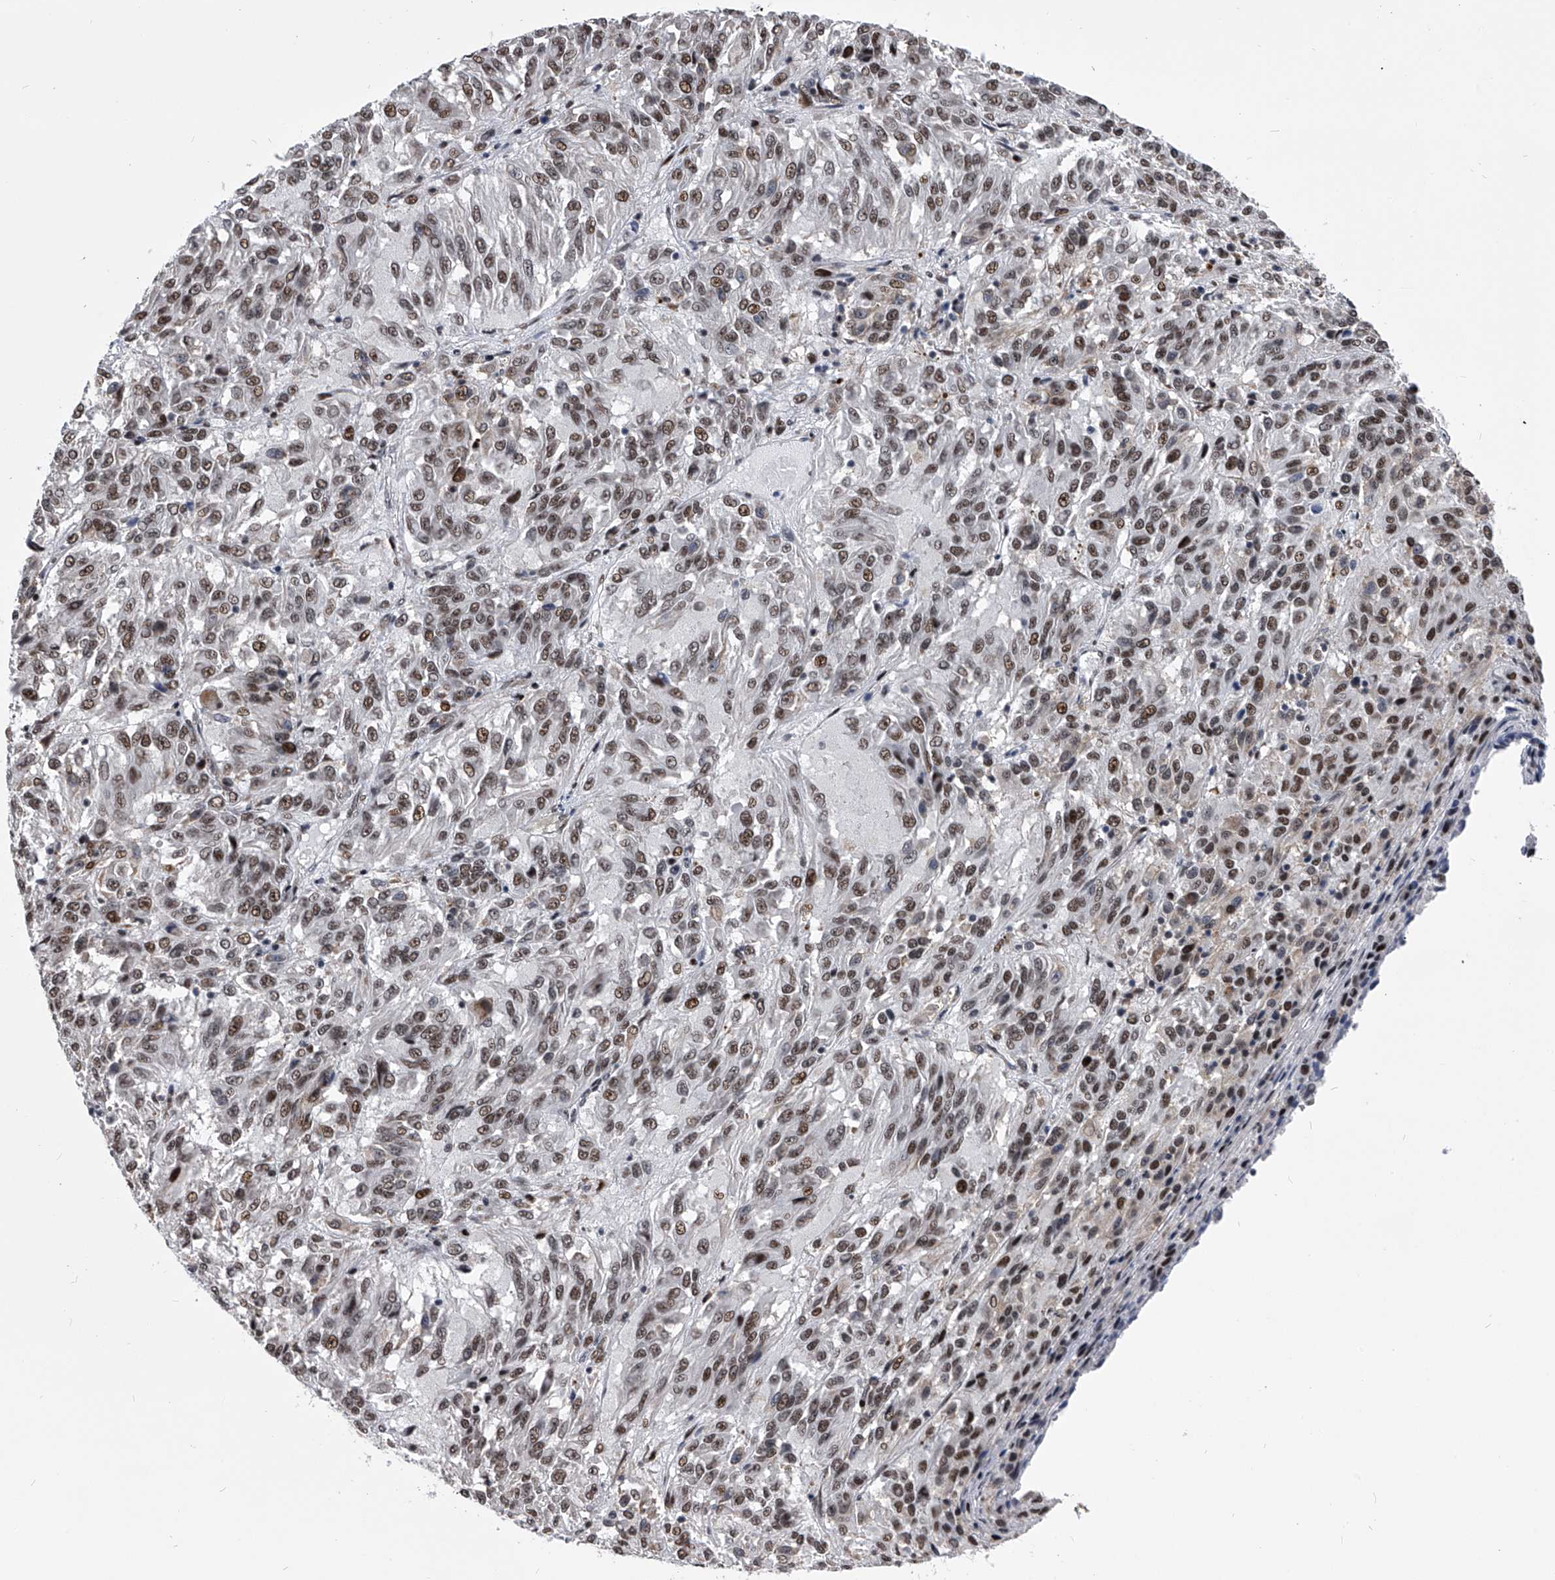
{"staining": {"intensity": "moderate", "quantity": ">75%", "location": "nuclear"}, "tissue": "melanoma", "cell_type": "Tumor cells", "image_type": "cancer", "snomed": [{"axis": "morphology", "description": "Malignant melanoma, Metastatic site"}, {"axis": "topography", "description": "Lung"}], "caption": "Melanoma tissue demonstrates moderate nuclear positivity in approximately >75% of tumor cells, visualized by immunohistochemistry.", "gene": "CMTR1", "patient": {"sex": "male", "age": 64}}